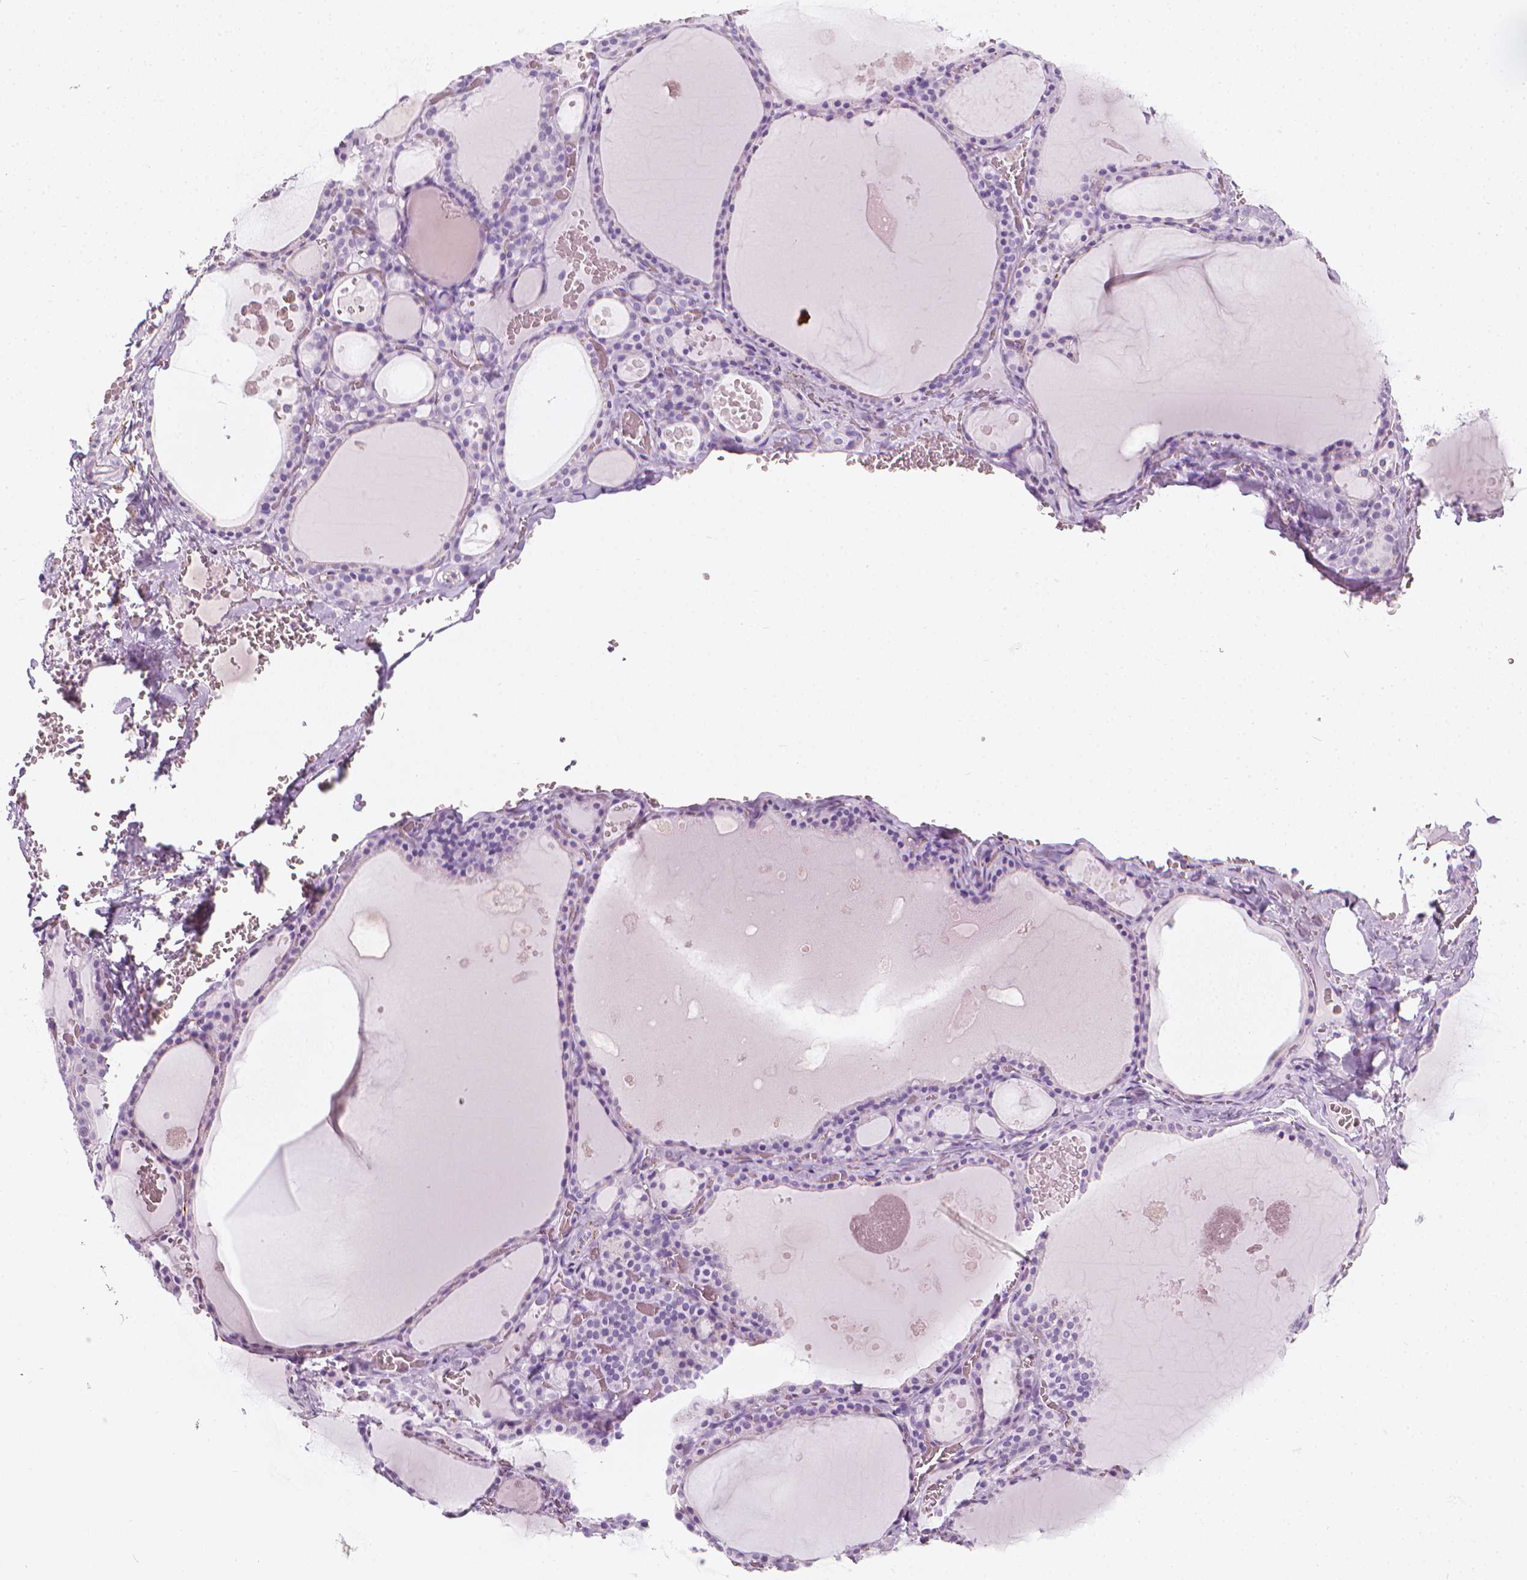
{"staining": {"intensity": "negative", "quantity": "none", "location": "none"}, "tissue": "thyroid gland", "cell_type": "Glandular cells", "image_type": "normal", "snomed": [{"axis": "morphology", "description": "Normal tissue, NOS"}, {"axis": "topography", "description": "Thyroid gland"}], "caption": "Immunohistochemistry of normal human thyroid gland displays no staining in glandular cells.", "gene": "SCG3", "patient": {"sex": "male", "age": 56}}